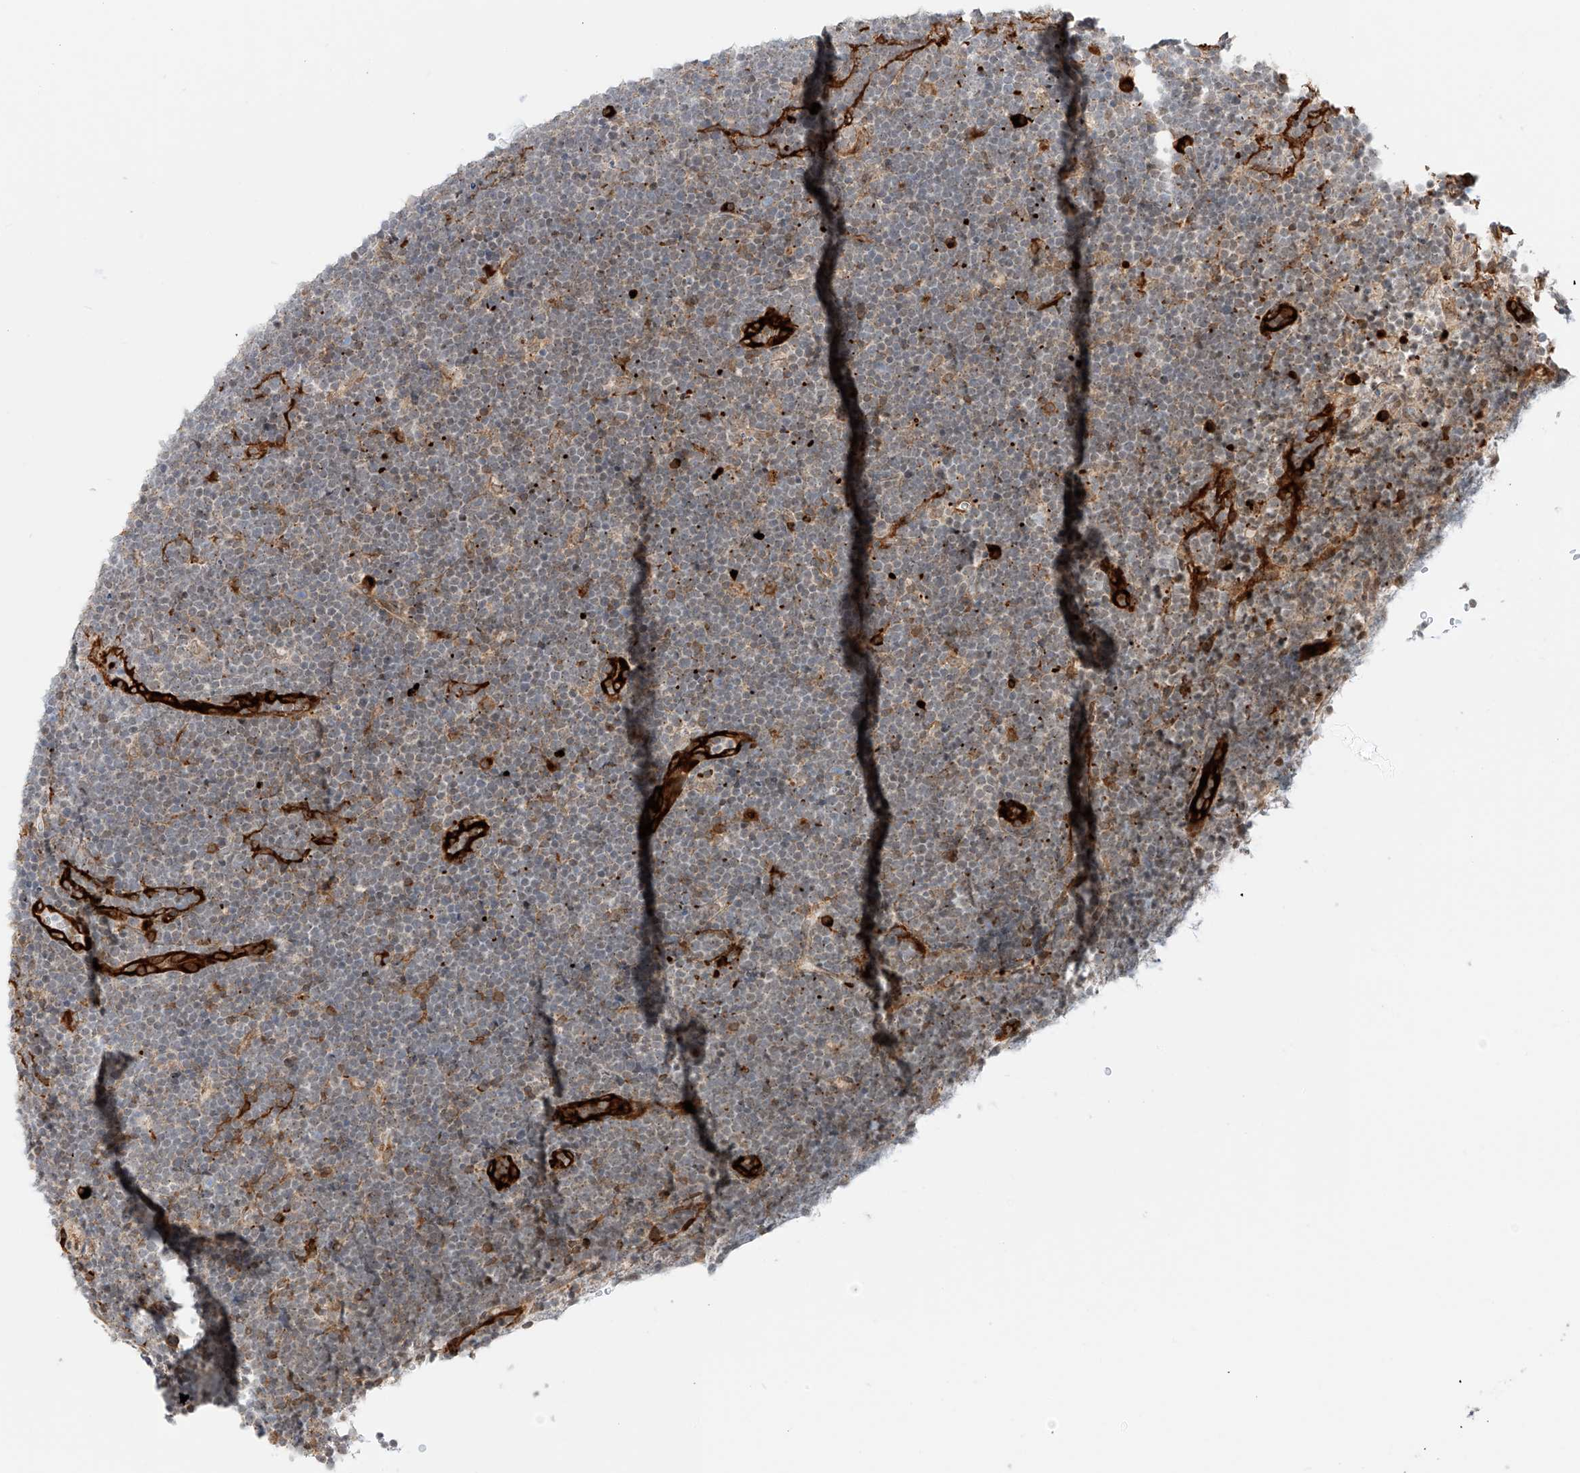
{"staining": {"intensity": "negative", "quantity": "none", "location": "none"}, "tissue": "lymphoma", "cell_type": "Tumor cells", "image_type": "cancer", "snomed": [{"axis": "morphology", "description": "Malignant lymphoma, non-Hodgkin's type, High grade"}, {"axis": "topography", "description": "Lymph node"}], "caption": "Human high-grade malignant lymphoma, non-Hodgkin's type stained for a protein using immunohistochemistry displays no expression in tumor cells.", "gene": "CARMIL1", "patient": {"sex": "male", "age": 13}}